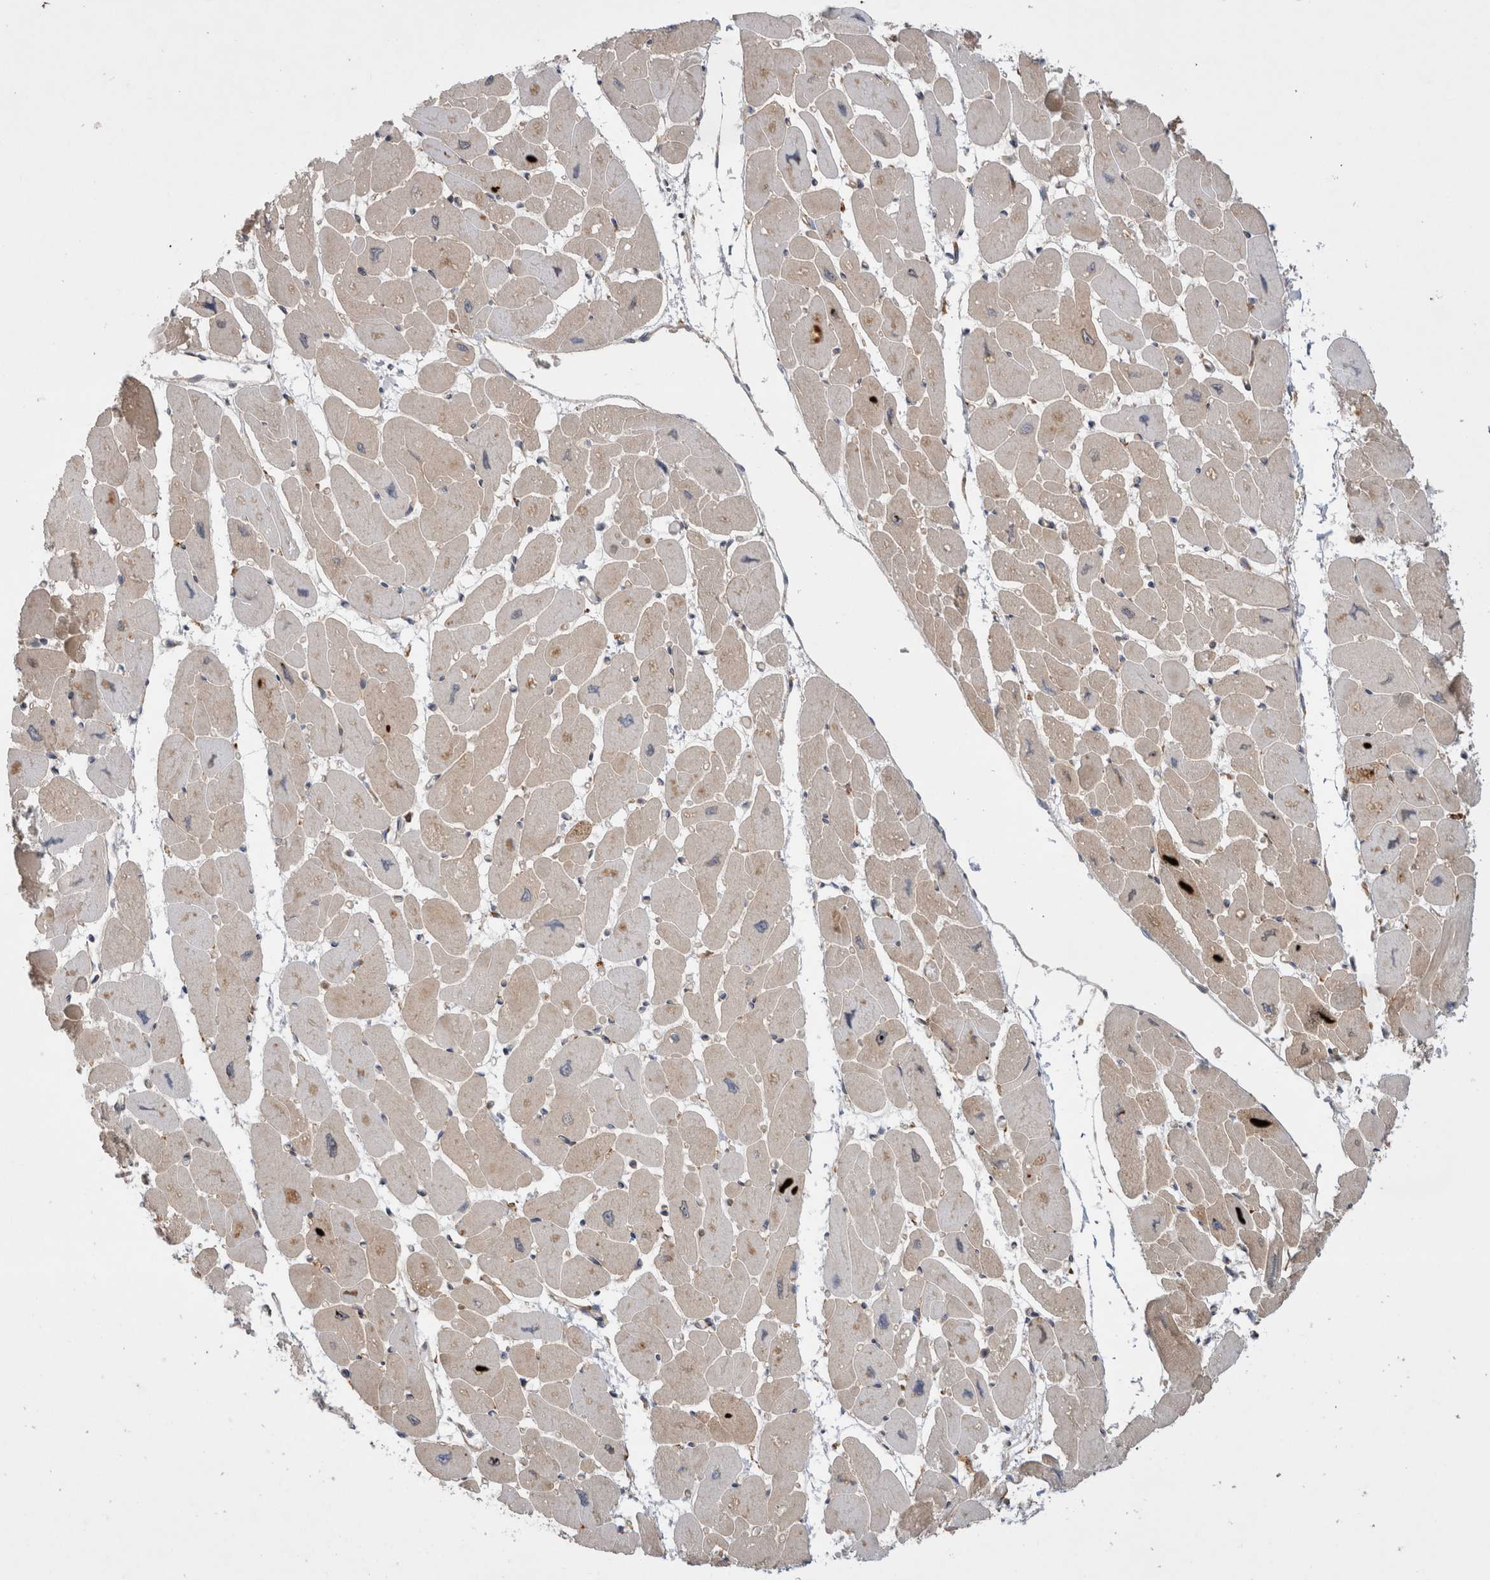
{"staining": {"intensity": "weak", "quantity": ">75%", "location": "cytoplasmic/membranous"}, "tissue": "heart muscle", "cell_type": "Cardiomyocytes", "image_type": "normal", "snomed": [{"axis": "morphology", "description": "Normal tissue, NOS"}, {"axis": "topography", "description": "Heart"}], "caption": "Protein staining exhibits weak cytoplasmic/membranous expression in about >75% of cardiomyocytes in unremarkable heart muscle. (DAB (3,3'-diaminobenzidine) = brown stain, brightfield microscopy at high magnification).", "gene": "PDCD10", "patient": {"sex": "female", "age": 54}}